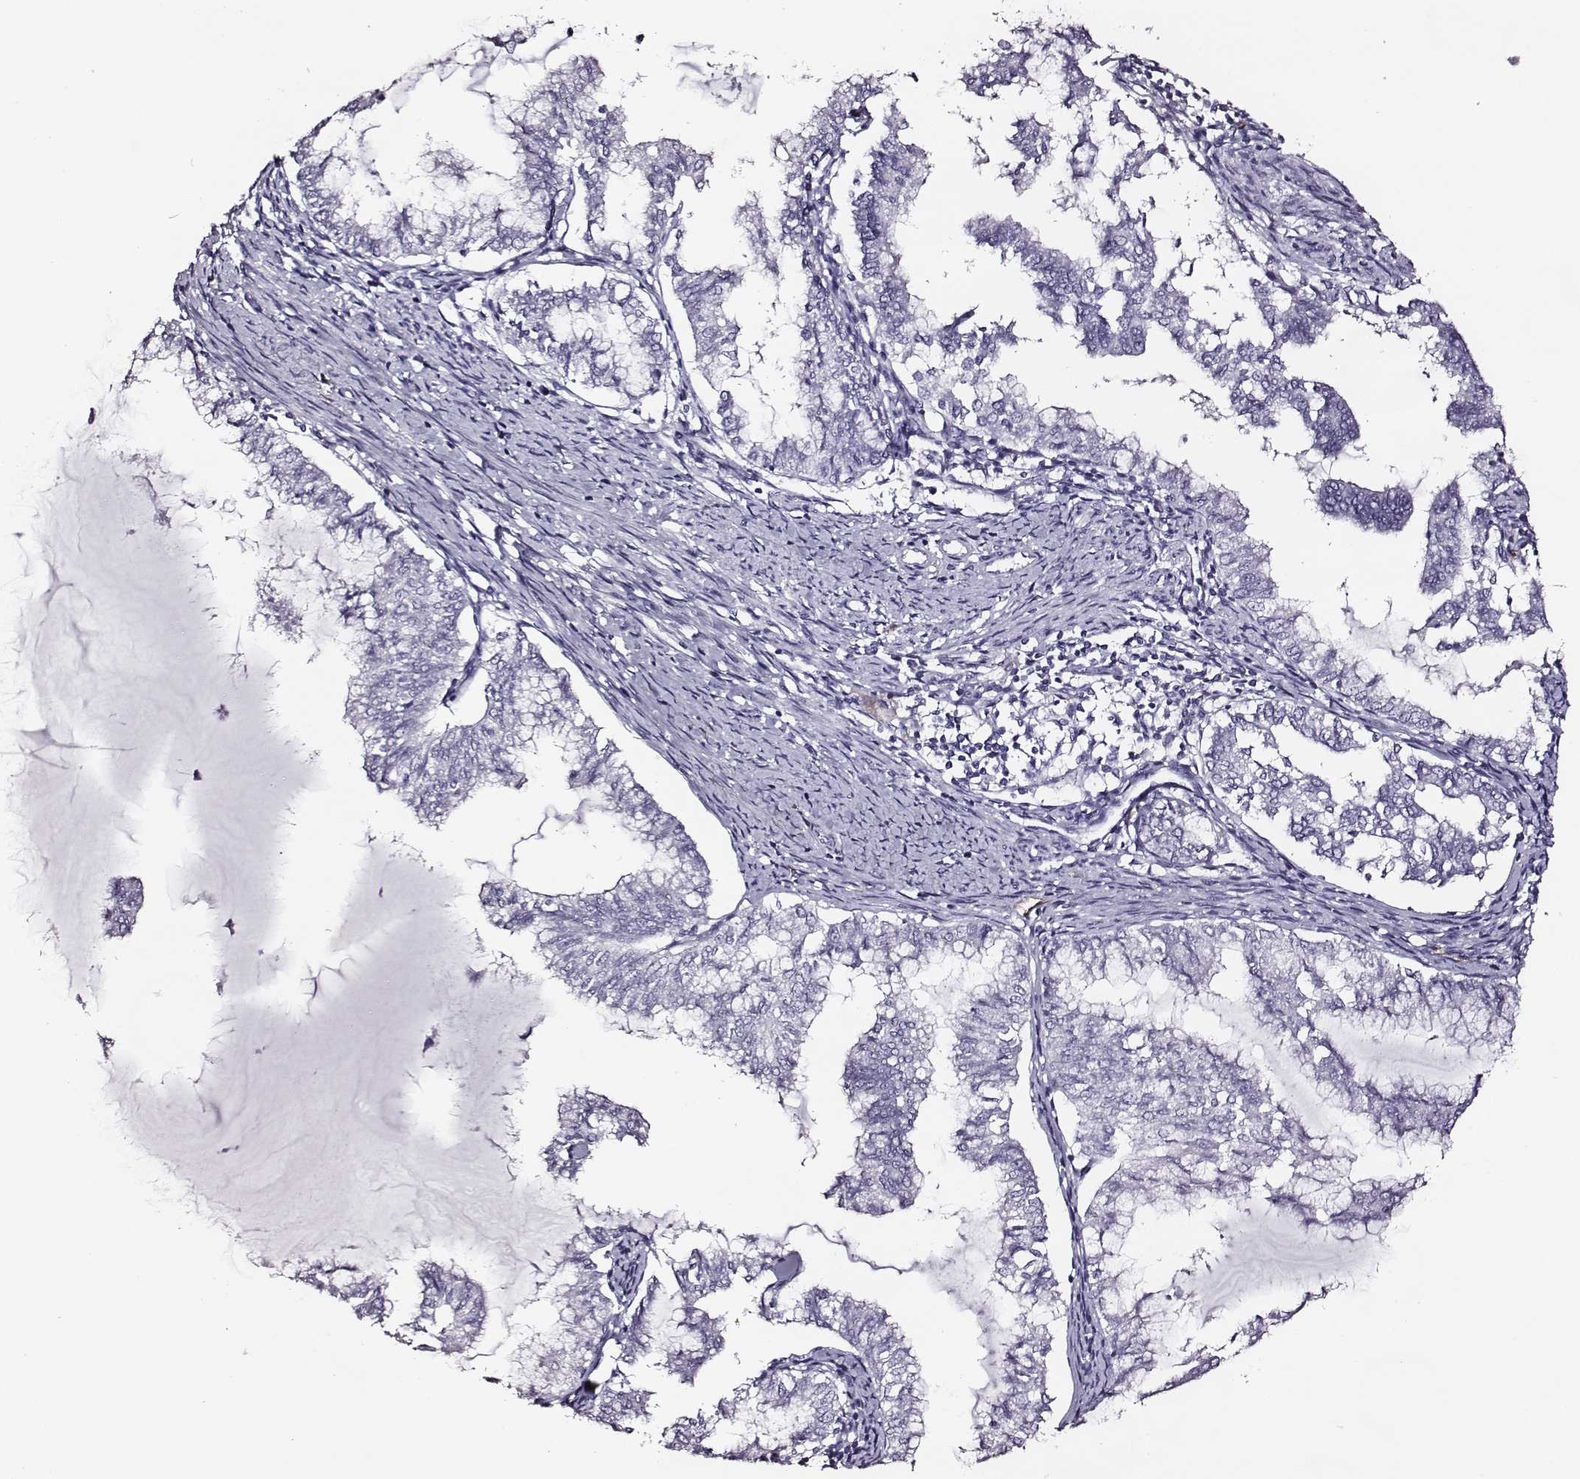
{"staining": {"intensity": "negative", "quantity": "none", "location": "none"}, "tissue": "endometrial cancer", "cell_type": "Tumor cells", "image_type": "cancer", "snomed": [{"axis": "morphology", "description": "Adenocarcinoma, NOS"}, {"axis": "topography", "description": "Endometrium"}], "caption": "The immunohistochemistry photomicrograph has no significant staining in tumor cells of adenocarcinoma (endometrial) tissue. (Brightfield microscopy of DAB immunohistochemistry at high magnification).", "gene": "DPEP1", "patient": {"sex": "female", "age": 79}}